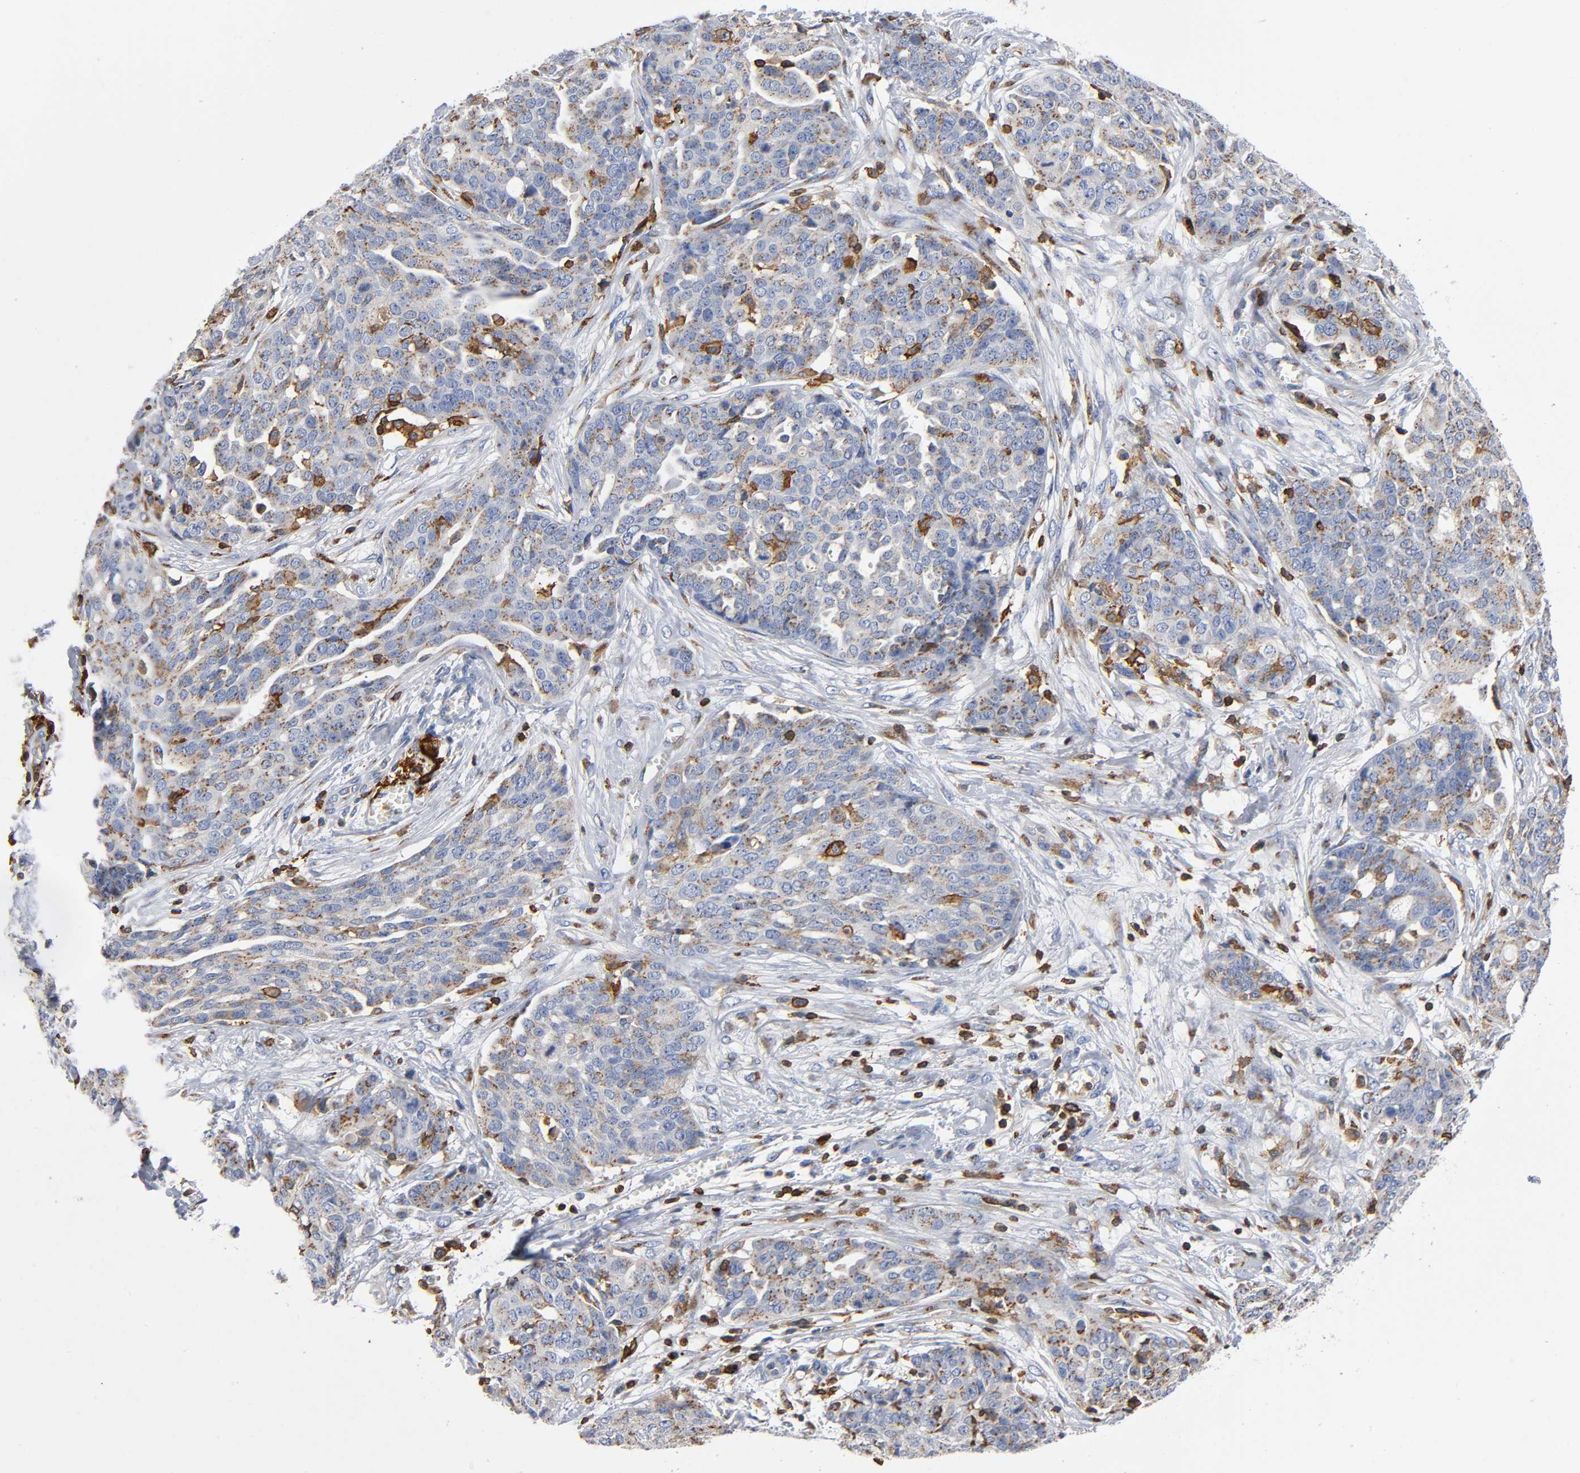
{"staining": {"intensity": "moderate", "quantity": ">75%", "location": "cytoplasmic/membranous"}, "tissue": "ovarian cancer", "cell_type": "Tumor cells", "image_type": "cancer", "snomed": [{"axis": "morphology", "description": "Cystadenocarcinoma, serous, NOS"}, {"axis": "topography", "description": "Soft tissue"}, {"axis": "topography", "description": "Ovary"}], "caption": "Human ovarian serous cystadenocarcinoma stained for a protein (brown) demonstrates moderate cytoplasmic/membranous positive staining in about >75% of tumor cells.", "gene": "CAPN10", "patient": {"sex": "female", "age": 57}}